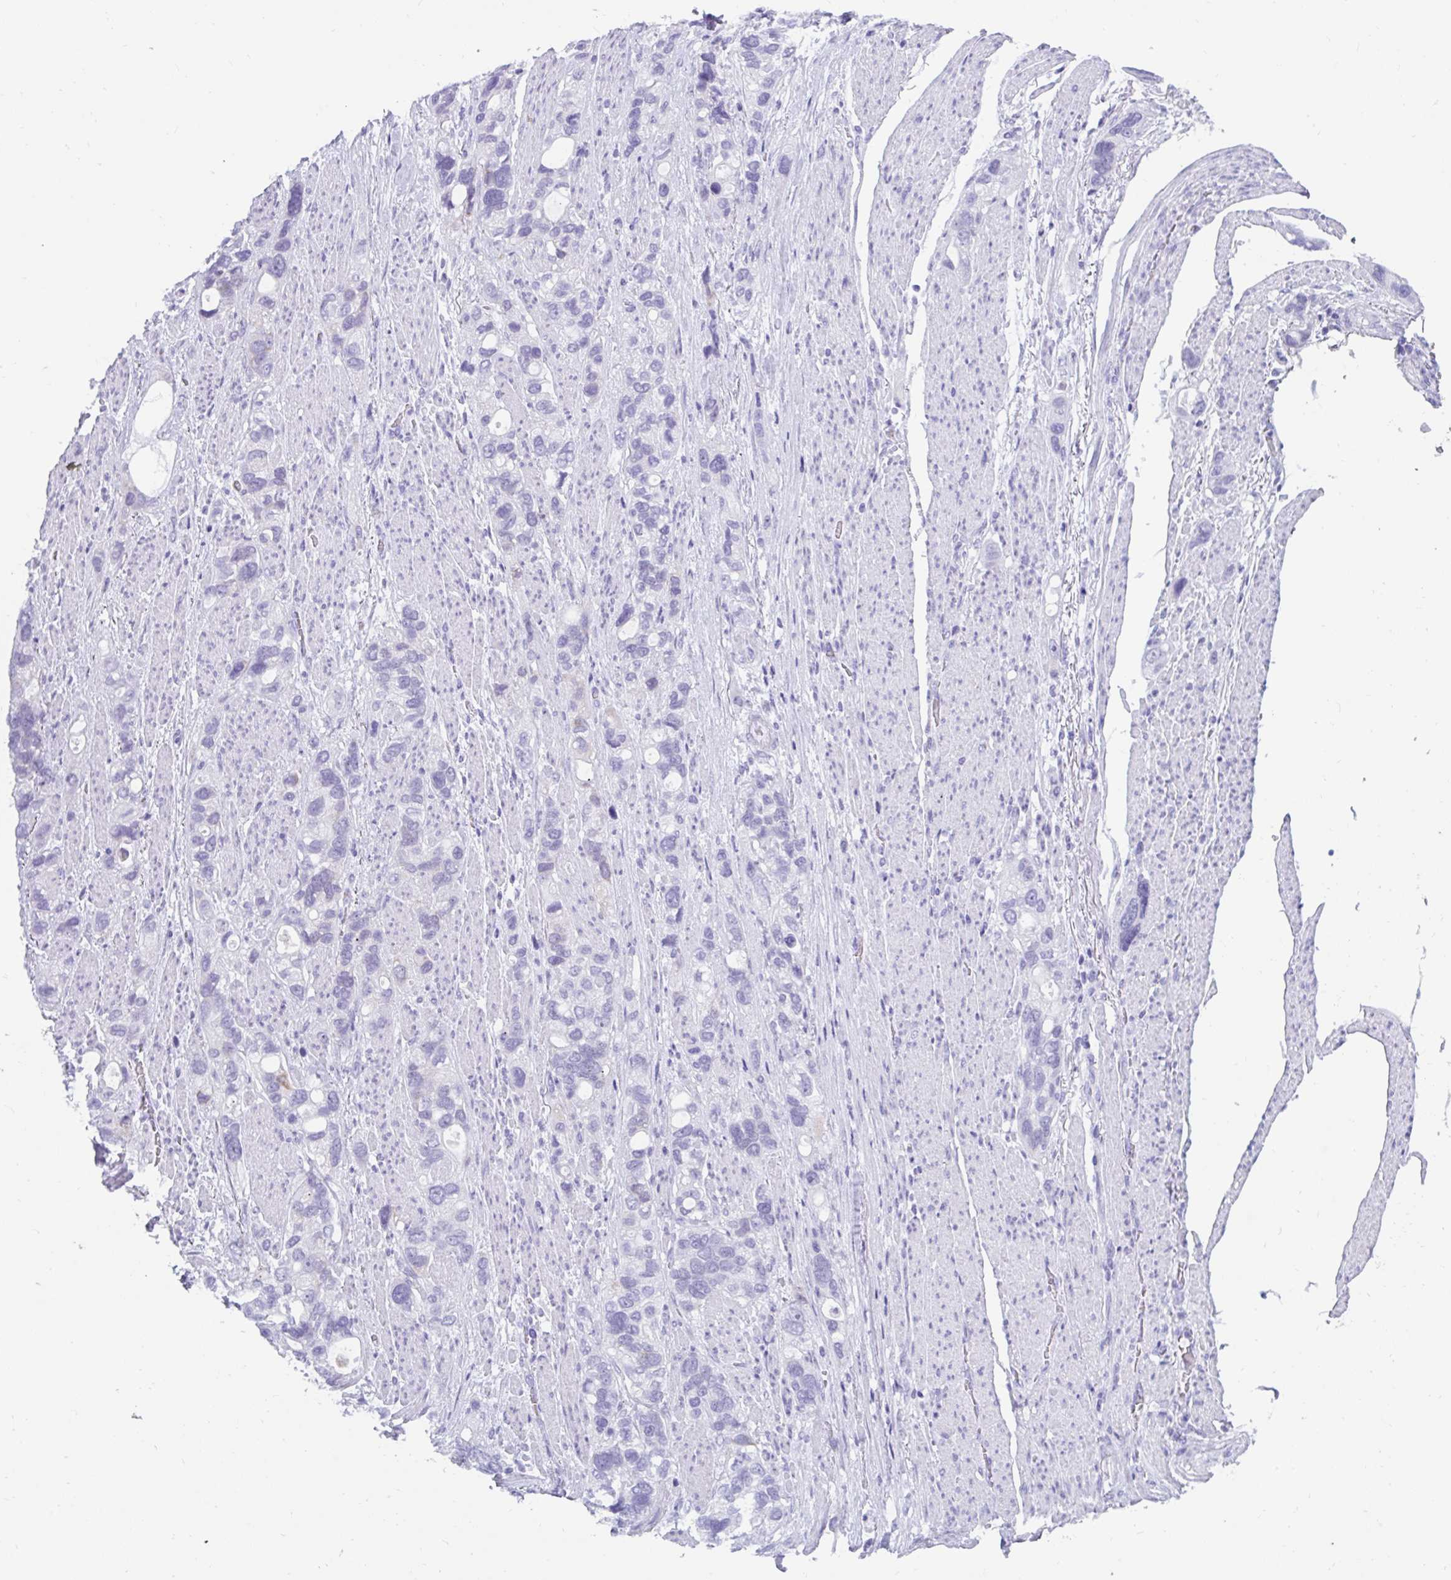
{"staining": {"intensity": "negative", "quantity": "none", "location": "none"}, "tissue": "stomach cancer", "cell_type": "Tumor cells", "image_type": "cancer", "snomed": [{"axis": "morphology", "description": "Adenocarcinoma, NOS"}, {"axis": "topography", "description": "Stomach, upper"}], "caption": "Immunohistochemistry (IHC) of human stomach cancer (adenocarcinoma) demonstrates no positivity in tumor cells. (Stains: DAB (3,3'-diaminobenzidine) IHC with hematoxylin counter stain, Microscopy: brightfield microscopy at high magnification).", "gene": "GKN2", "patient": {"sex": "female", "age": 81}}